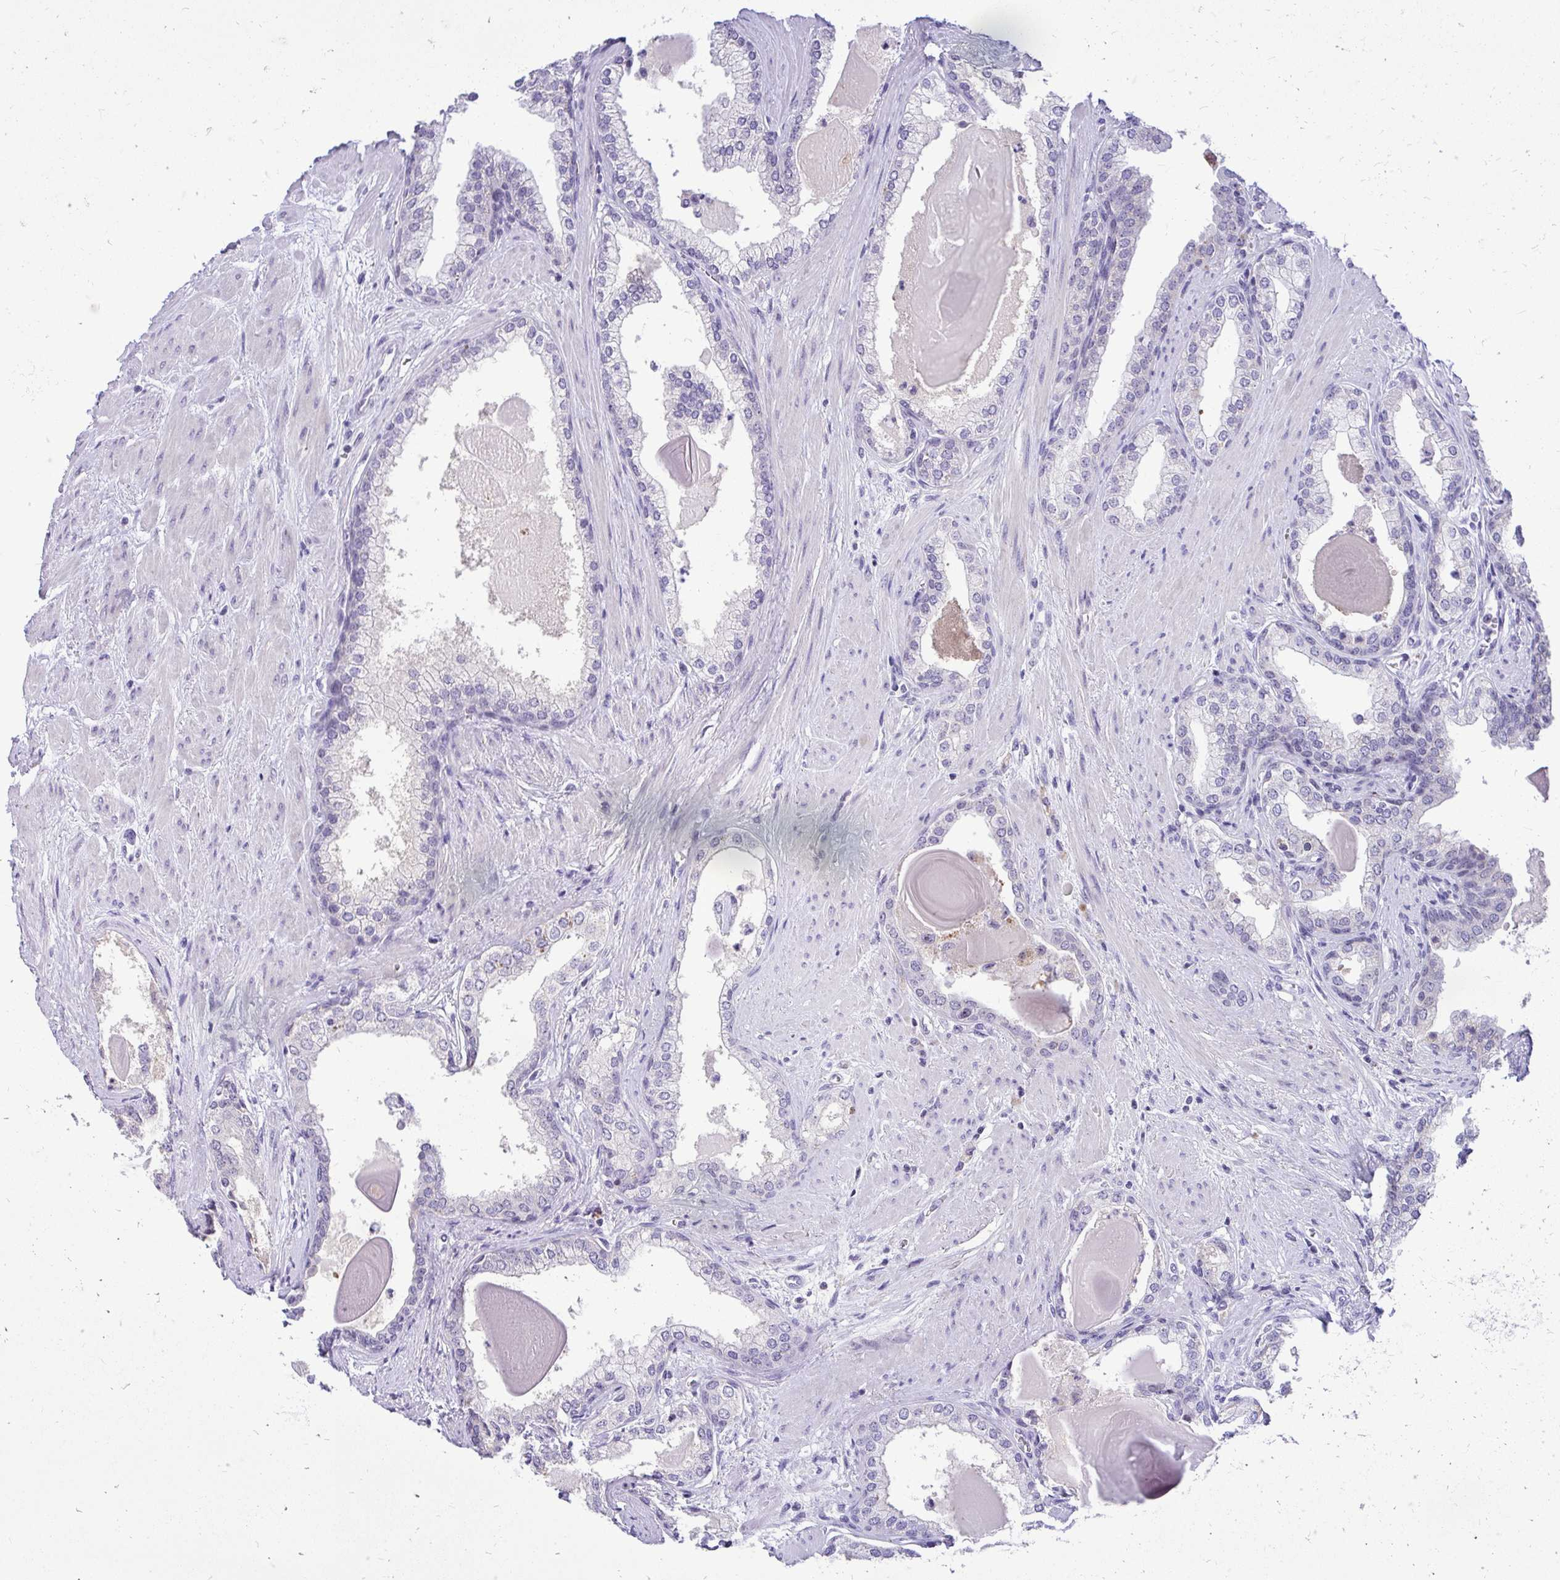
{"staining": {"intensity": "negative", "quantity": "none", "location": "none"}, "tissue": "prostate cancer", "cell_type": "Tumor cells", "image_type": "cancer", "snomed": [{"axis": "morphology", "description": "Adenocarcinoma, Low grade"}, {"axis": "topography", "description": "Prostate"}], "caption": "Tumor cells are negative for brown protein staining in adenocarcinoma (low-grade) (prostate).", "gene": "NIFK", "patient": {"sex": "male", "age": 64}}